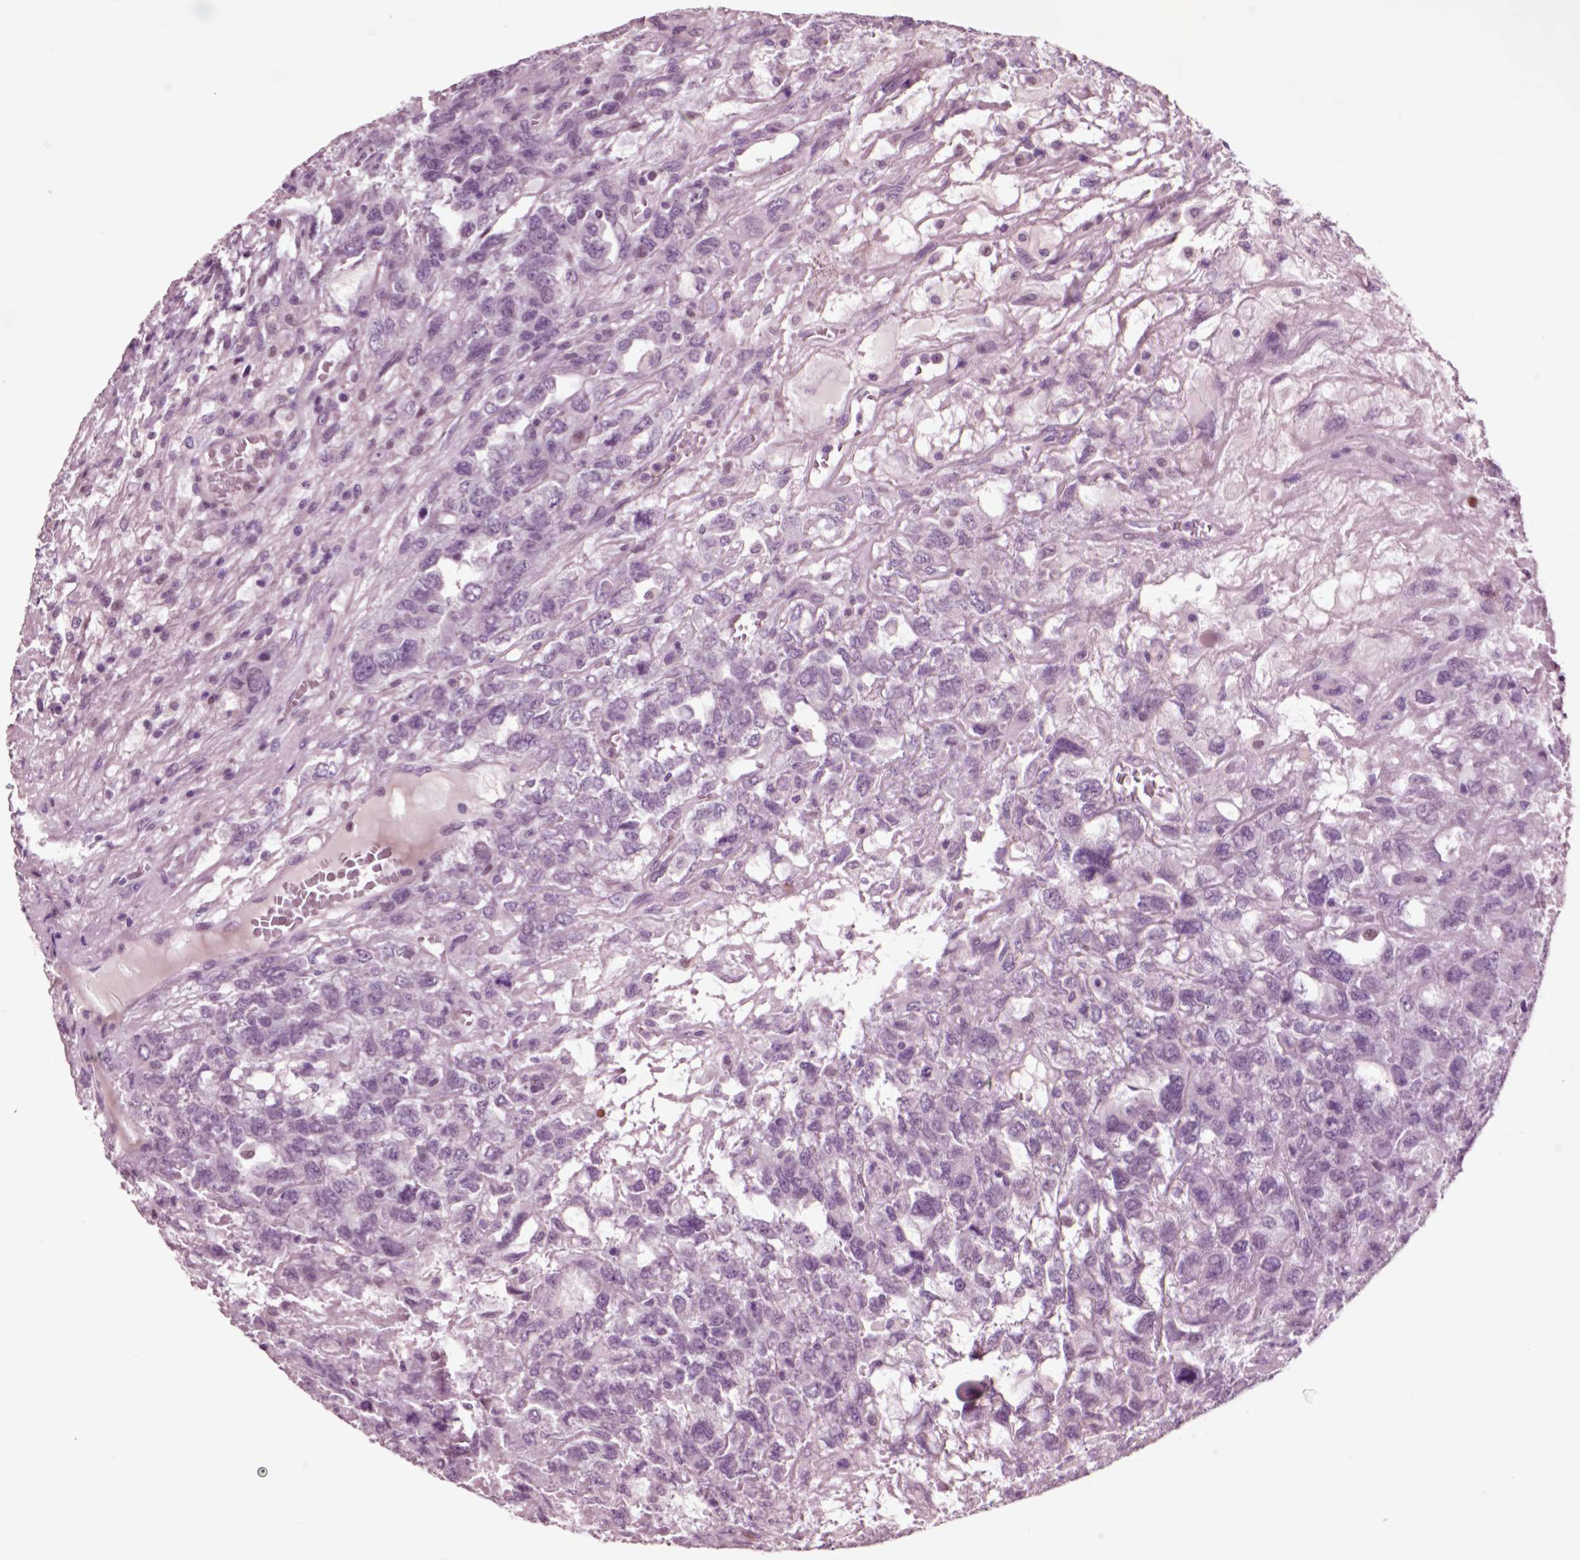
{"staining": {"intensity": "negative", "quantity": "none", "location": "none"}, "tissue": "testis cancer", "cell_type": "Tumor cells", "image_type": "cancer", "snomed": [{"axis": "morphology", "description": "Seminoma, NOS"}, {"axis": "topography", "description": "Testis"}], "caption": "A photomicrograph of human seminoma (testis) is negative for staining in tumor cells.", "gene": "CHGB", "patient": {"sex": "male", "age": 52}}